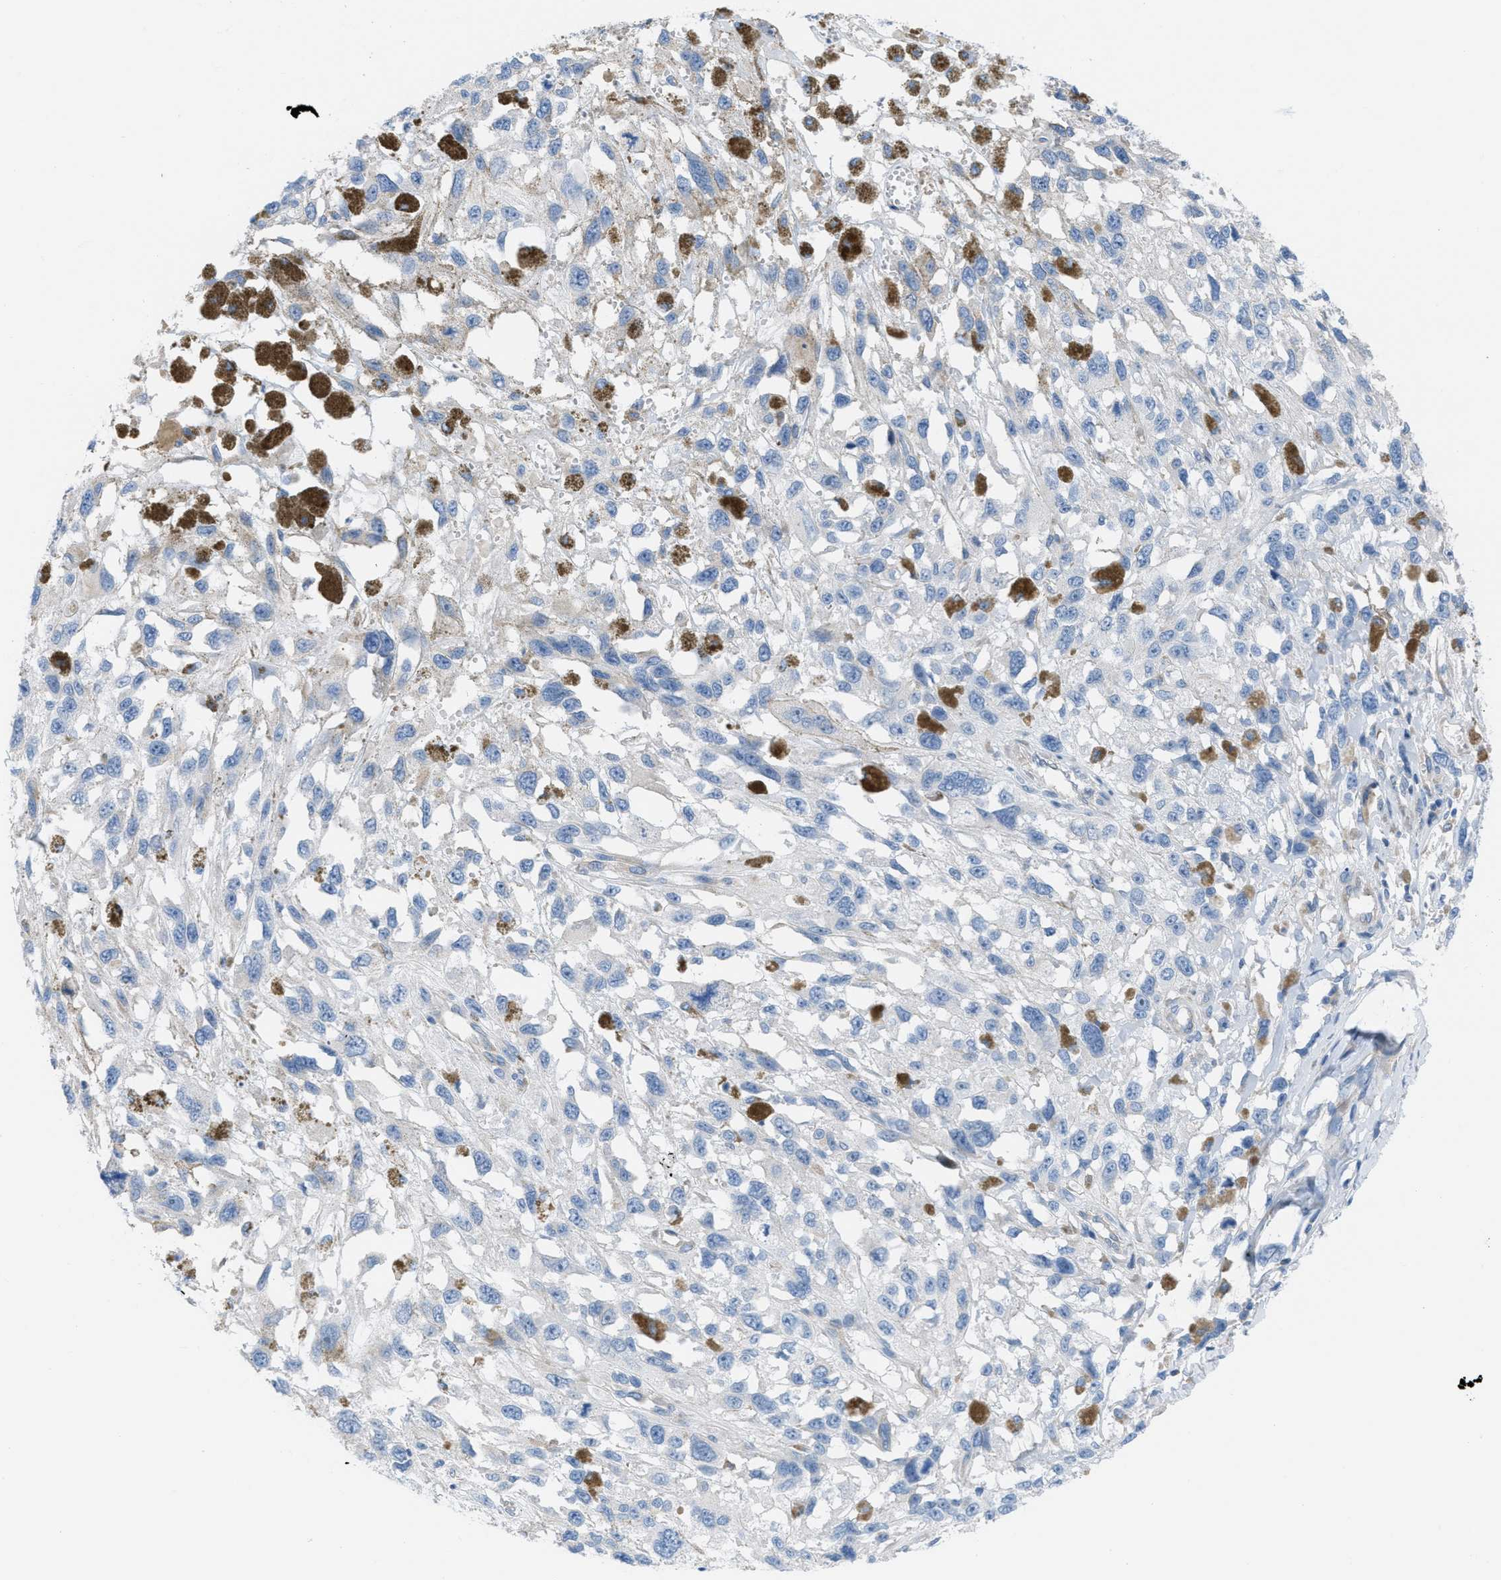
{"staining": {"intensity": "negative", "quantity": "none", "location": "none"}, "tissue": "melanoma", "cell_type": "Tumor cells", "image_type": "cancer", "snomed": [{"axis": "morphology", "description": "Malignant melanoma, Metastatic site"}, {"axis": "topography", "description": "Lymph node"}], "caption": "This is a image of immunohistochemistry staining of melanoma, which shows no positivity in tumor cells.", "gene": "ASGR1", "patient": {"sex": "male", "age": 59}}